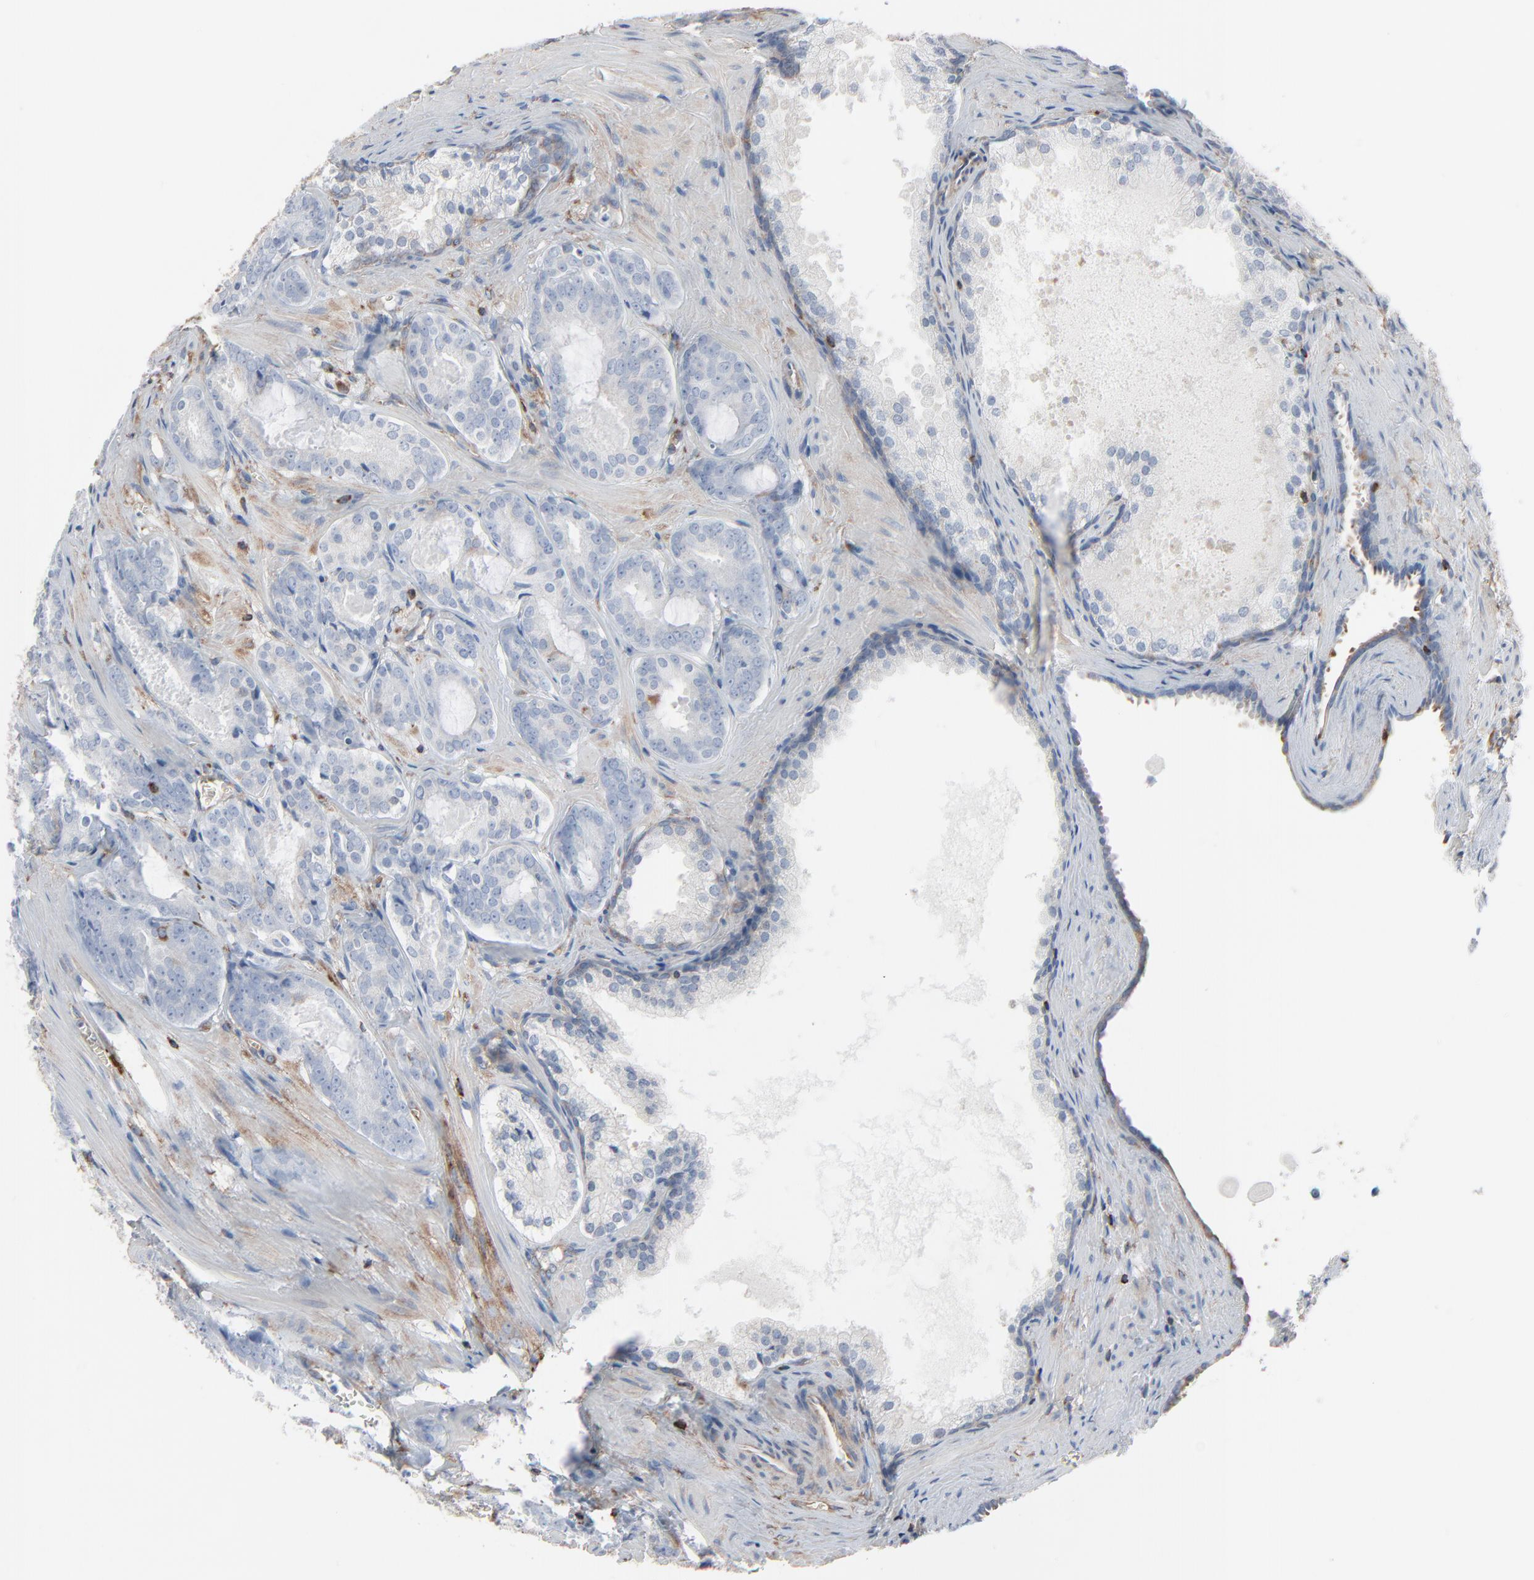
{"staining": {"intensity": "negative", "quantity": "none", "location": "none"}, "tissue": "prostate cancer", "cell_type": "Tumor cells", "image_type": "cancer", "snomed": [{"axis": "morphology", "description": "Adenocarcinoma, Medium grade"}, {"axis": "topography", "description": "Prostate"}], "caption": "This is an immunohistochemistry micrograph of human prostate adenocarcinoma (medium-grade). There is no positivity in tumor cells.", "gene": "OPTN", "patient": {"sex": "male", "age": 64}}